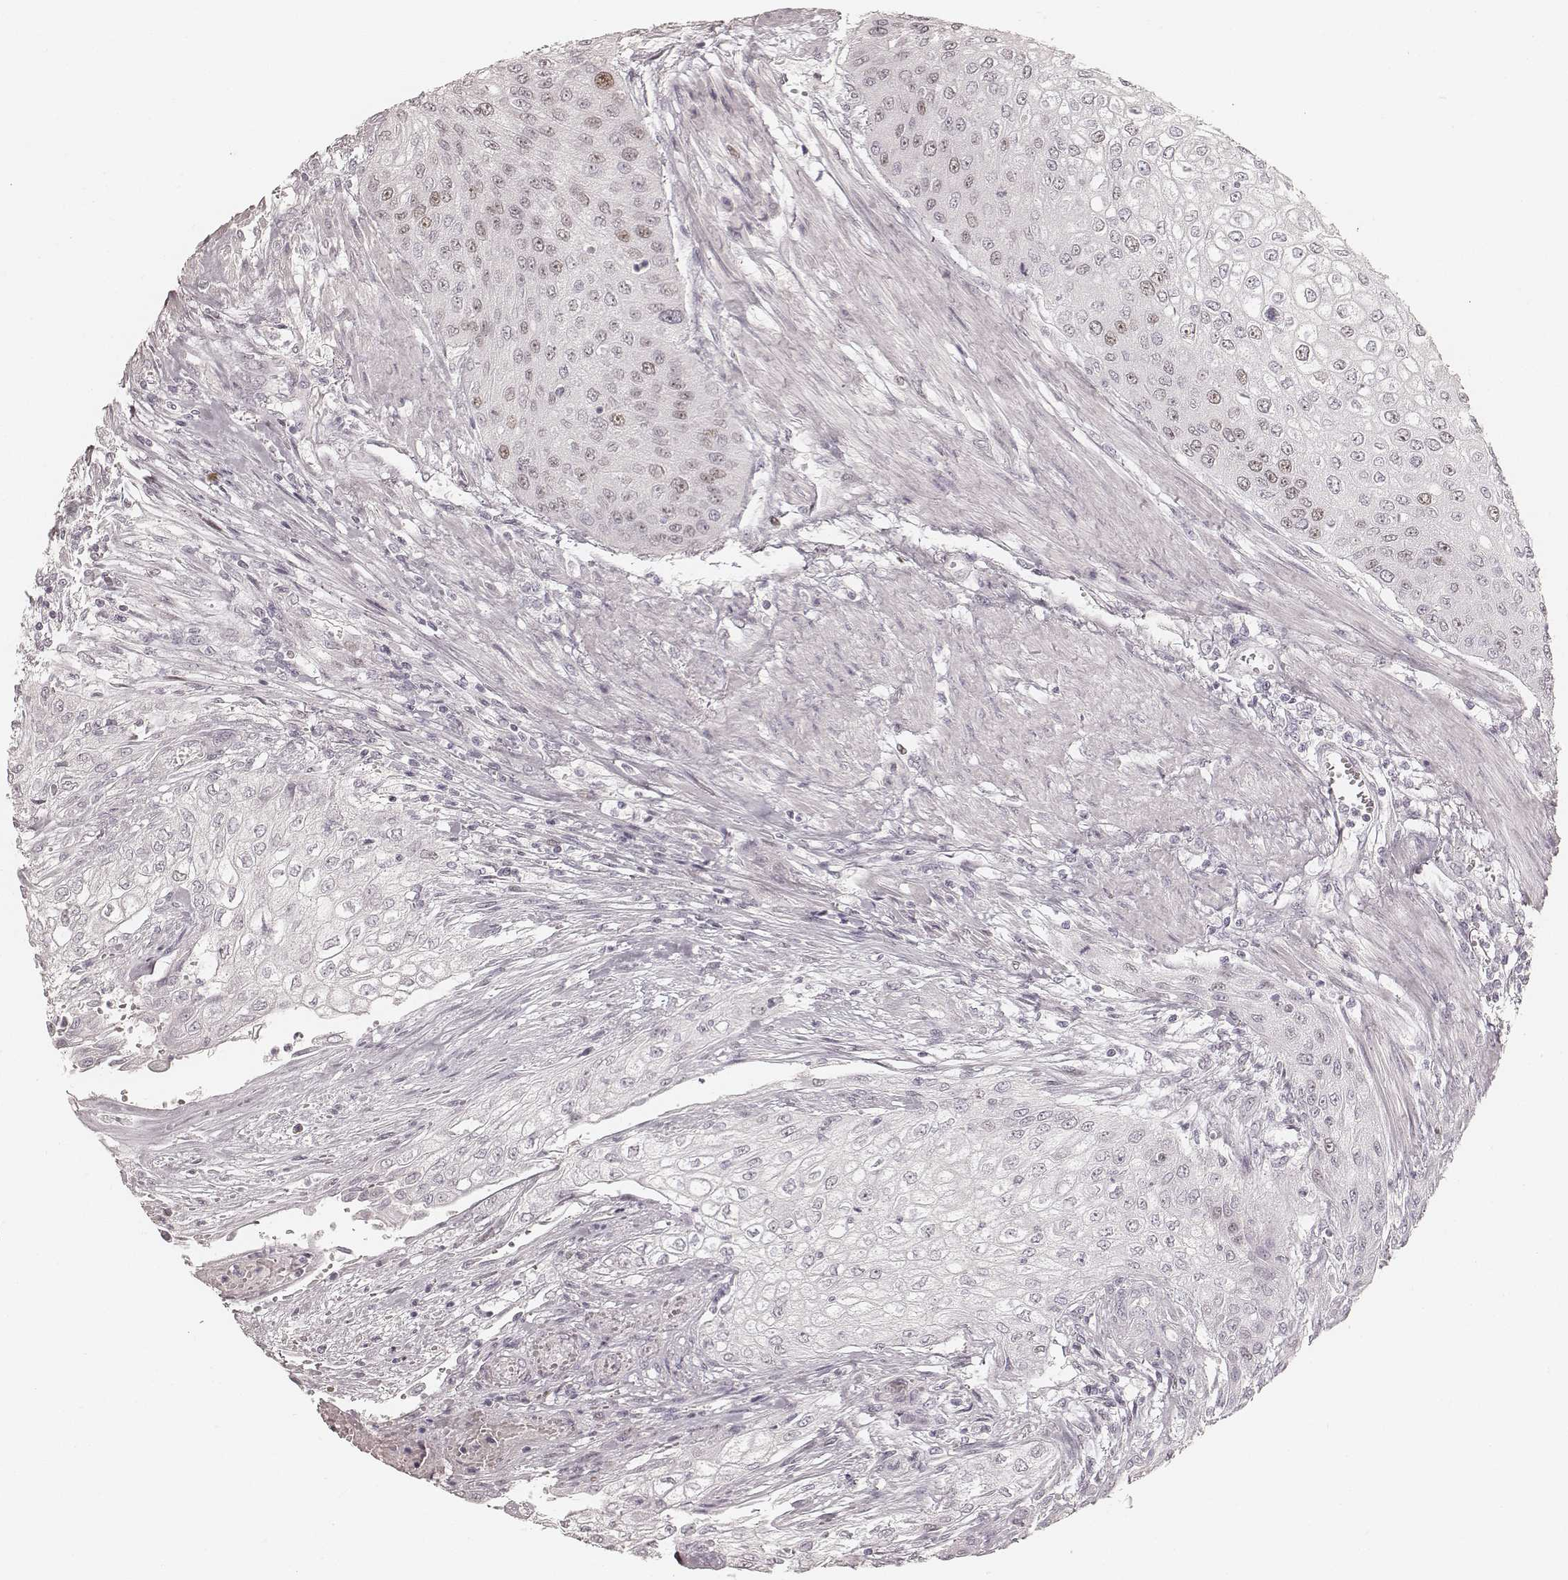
{"staining": {"intensity": "negative", "quantity": "none", "location": "none"}, "tissue": "urothelial cancer", "cell_type": "Tumor cells", "image_type": "cancer", "snomed": [{"axis": "morphology", "description": "Urothelial carcinoma, High grade"}, {"axis": "topography", "description": "Urinary bladder"}], "caption": "A micrograph of high-grade urothelial carcinoma stained for a protein displays no brown staining in tumor cells. The staining was performed using DAB (3,3'-diaminobenzidine) to visualize the protein expression in brown, while the nuclei were stained in blue with hematoxylin (Magnification: 20x).", "gene": "TEX37", "patient": {"sex": "male", "age": 62}}